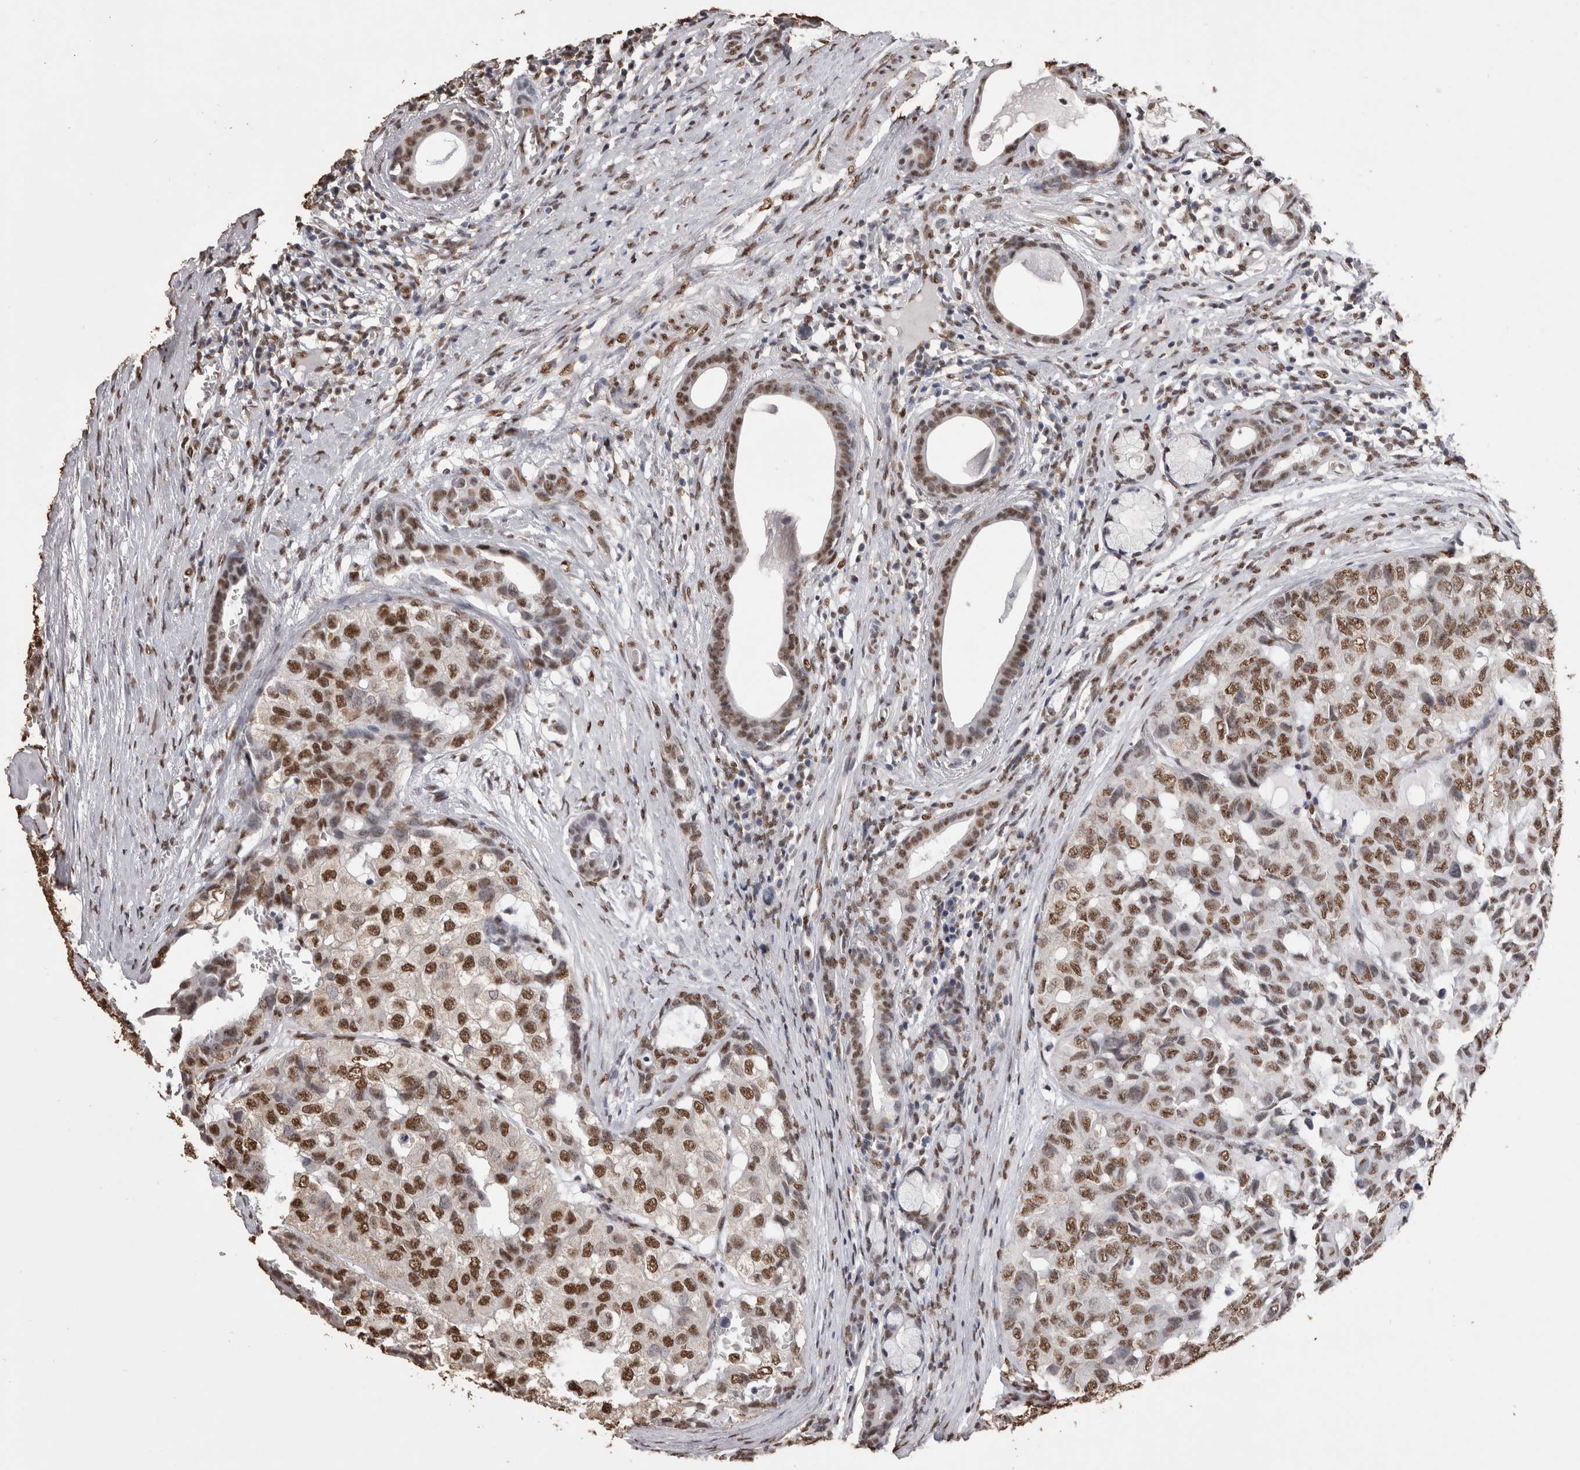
{"staining": {"intensity": "strong", "quantity": ">75%", "location": "nuclear"}, "tissue": "head and neck cancer", "cell_type": "Tumor cells", "image_type": "cancer", "snomed": [{"axis": "morphology", "description": "Adenocarcinoma, NOS"}, {"axis": "topography", "description": "Salivary gland, NOS"}, {"axis": "topography", "description": "Head-Neck"}], "caption": "Protein staining displays strong nuclear staining in approximately >75% of tumor cells in head and neck cancer (adenocarcinoma). (DAB (3,3'-diaminobenzidine) IHC with brightfield microscopy, high magnification).", "gene": "NTHL1", "patient": {"sex": "female", "age": 76}}